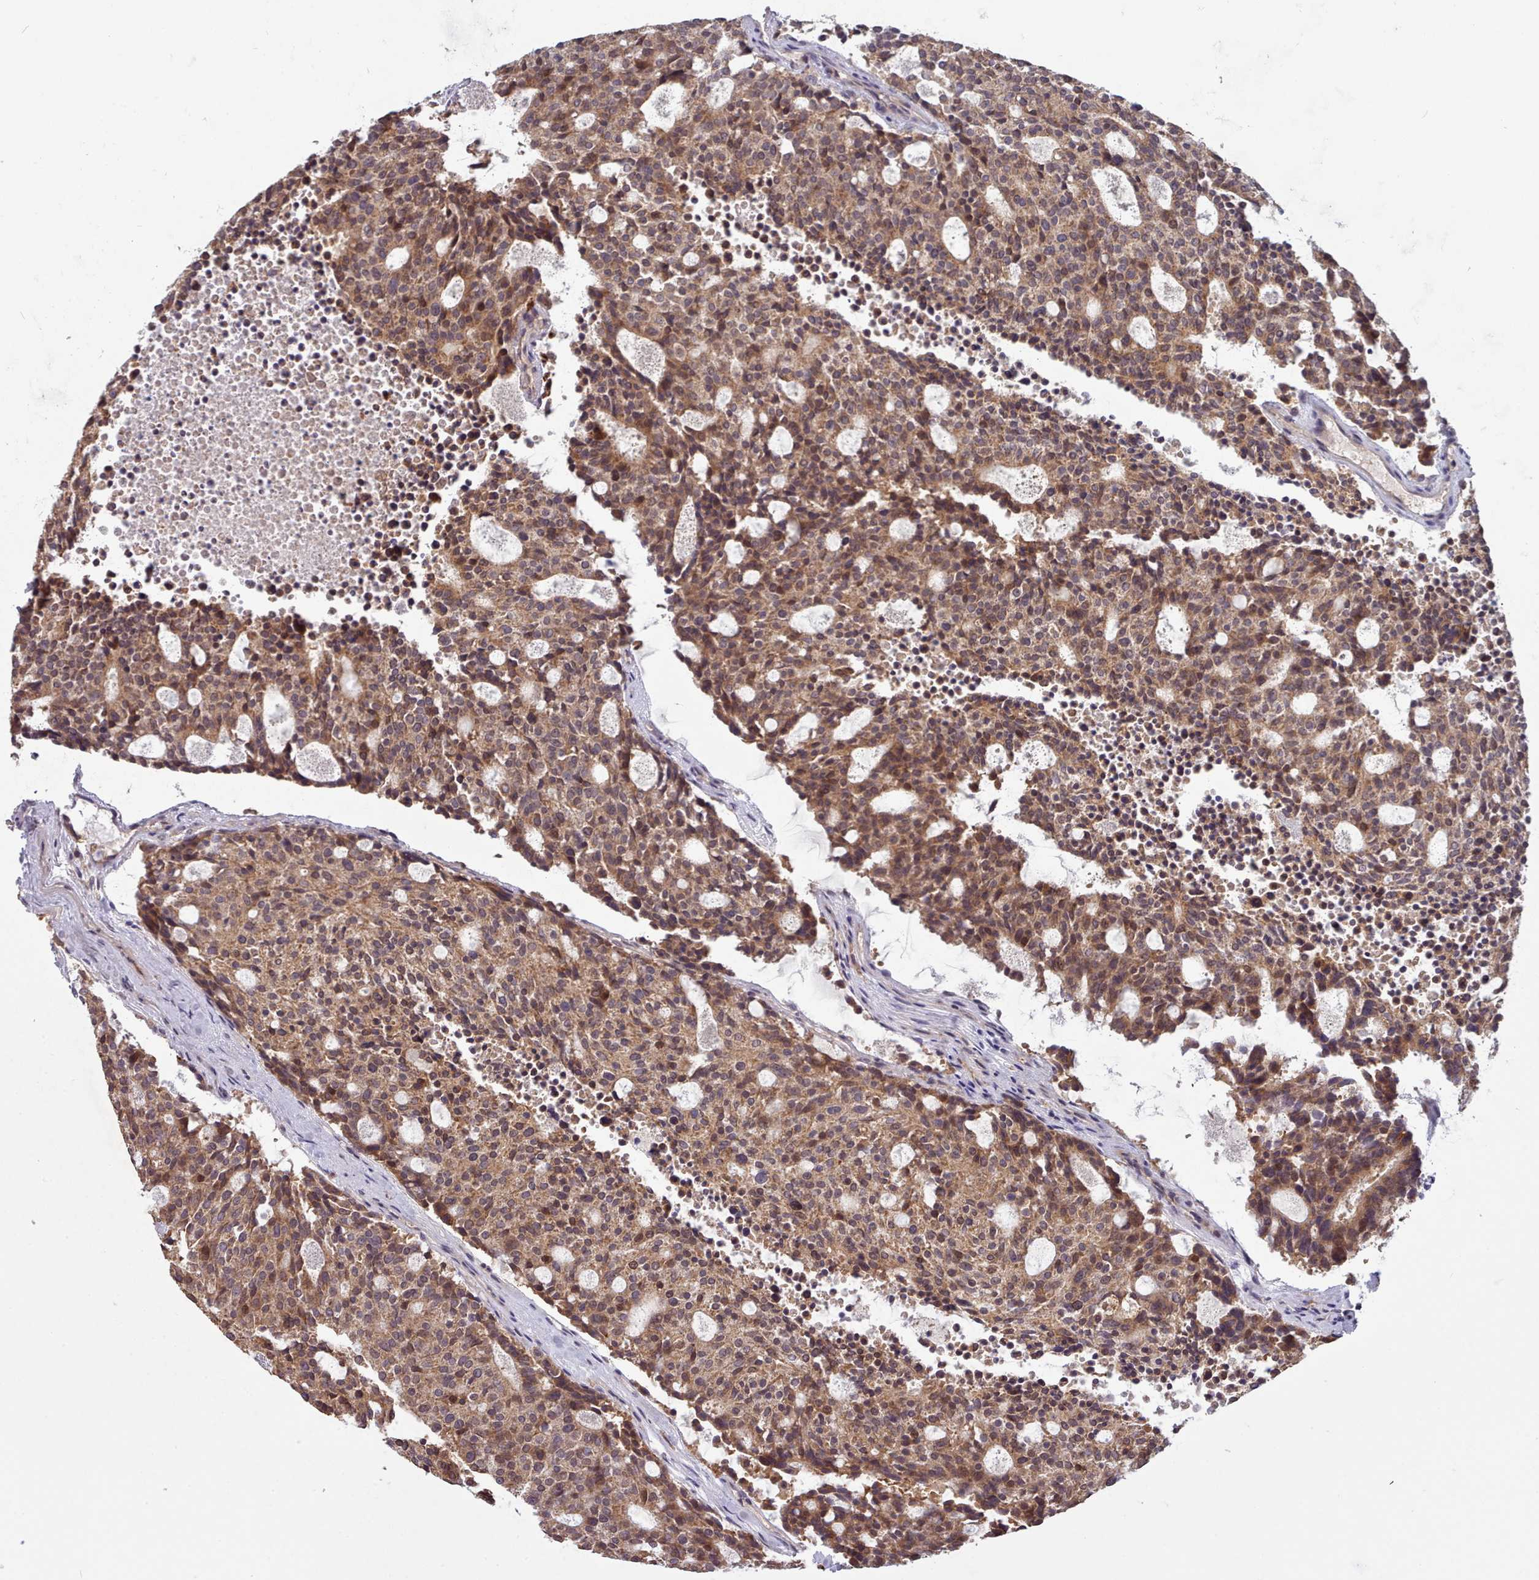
{"staining": {"intensity": "moderate", "quantity": ">75%", "location": "cytoplasmic/membranous"}, "tissue": "carcinoid", "cell_type": "Tumor cells", "image_type": "cancer", "snomed": [{"axis": "morphology", "description": "Carcinoid, malignant, NOS"}, {"axis": "topography", "description": "Pancreas"}], "caption": "Immunohistochemical staining of human malignant carcinoid shows medium levels of moderate cytoplasmic/membranous expression in approximately >75% of tumor cells. (IHC, brightfield microscopy, high magnification).", "gene": "PIP4P1", "patient": {"sex": "female", "age": 54}}